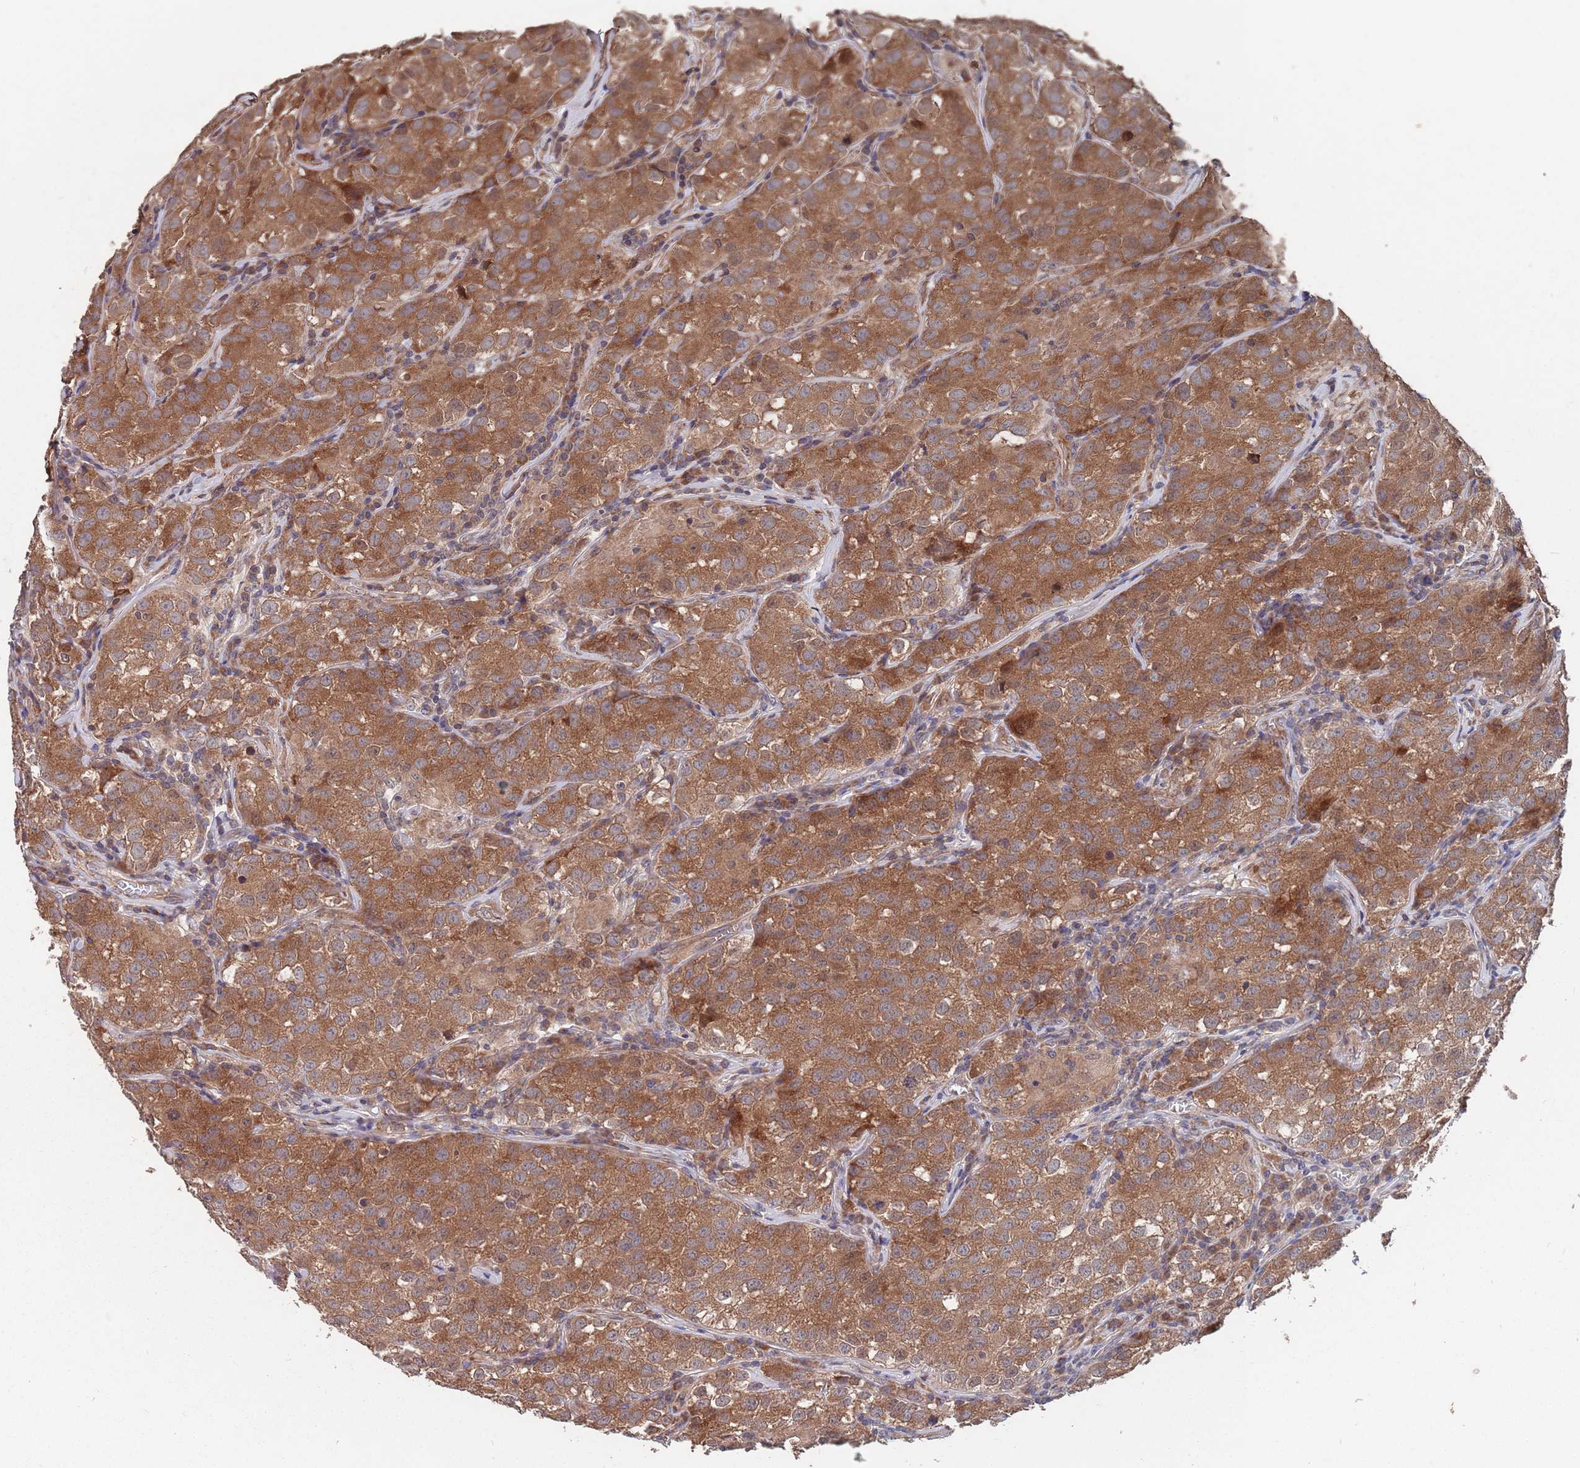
{"staining": {"intensity": "strong", "quantity": ">75%", "location": "cytoplasmic/membranous"}, "tissue": "testis cancer", "cell_type": "Tumor cells", "image_type": "cancer", "snomed": [{"axis": "morphology", "description": "Seminoma, NOS"}, {"axis": "morphology", "description": "Carcinoma, Embryonal, NOS"}, {"axis": "topography", "description": "Testis"}], "caption": "Immunohistochemical staining of human testis embryonal carcinoma exhibits strong cytoplasmic/membranous protein staining in about >75% of tumor cells.", "gene": "UNC45A", "patient": {"sex": "male", "age": 43}}